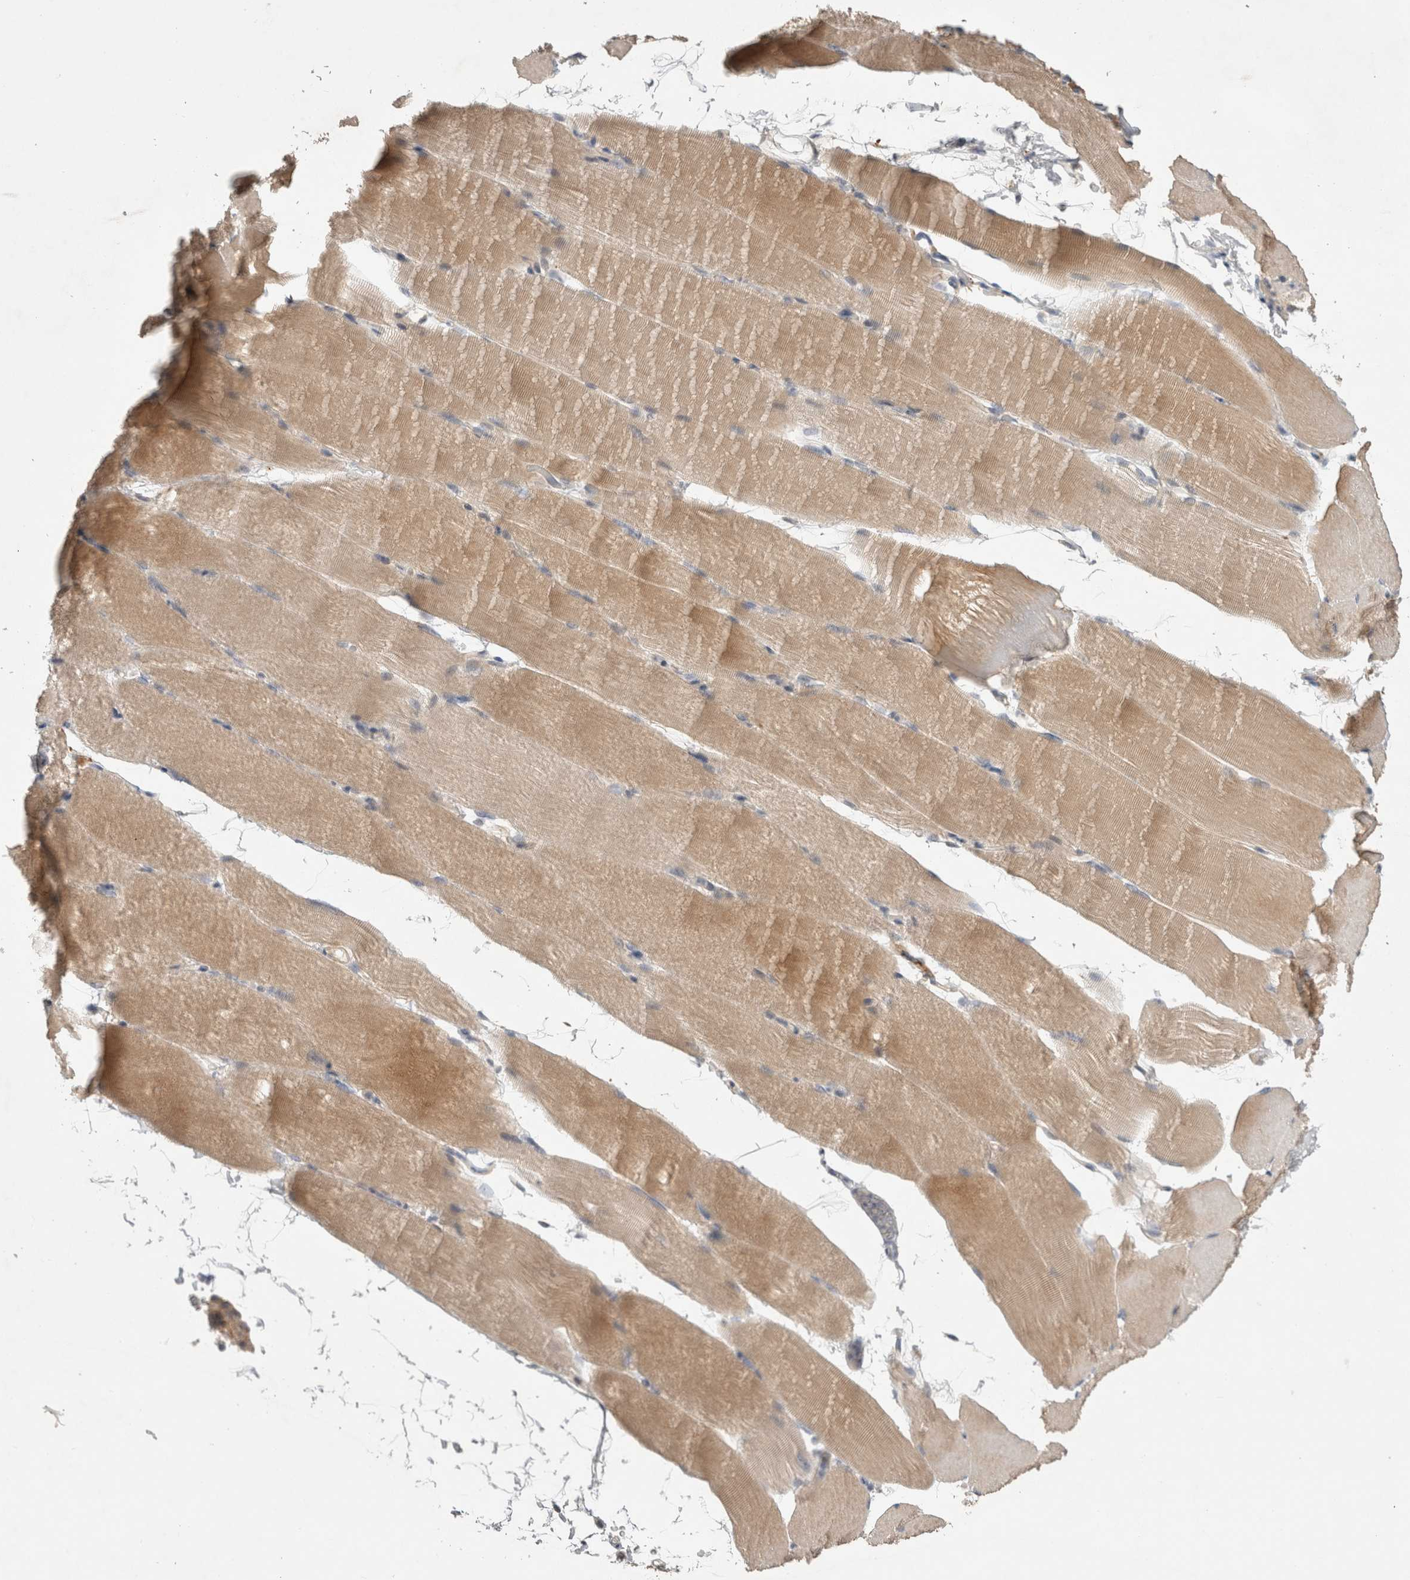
{"staining": {"intensity": "weak", "quantity": ">75%", "location": "cytoplasmic/membranous"}, "tissue": "skeletal muscle", "cell_type": "Myocytes", "image_type": "normal", "snomed": [{"axis": "morphology", "description": "Normal tissue, NOS"}, {"axis": "topography", "description": "Skeletal muscle"}, {"axis": "topography", "description": "Parathyroid gland"}], "caption": "IHC micrograph of unremarkable skeletal muscle stained for a protein (brown), which exhibits low levels of weak cytoplasmic/membranous expression in about >75% of myocytes.", "gene": "CERS3", "patient": {"sex": "female", "age": 37}}